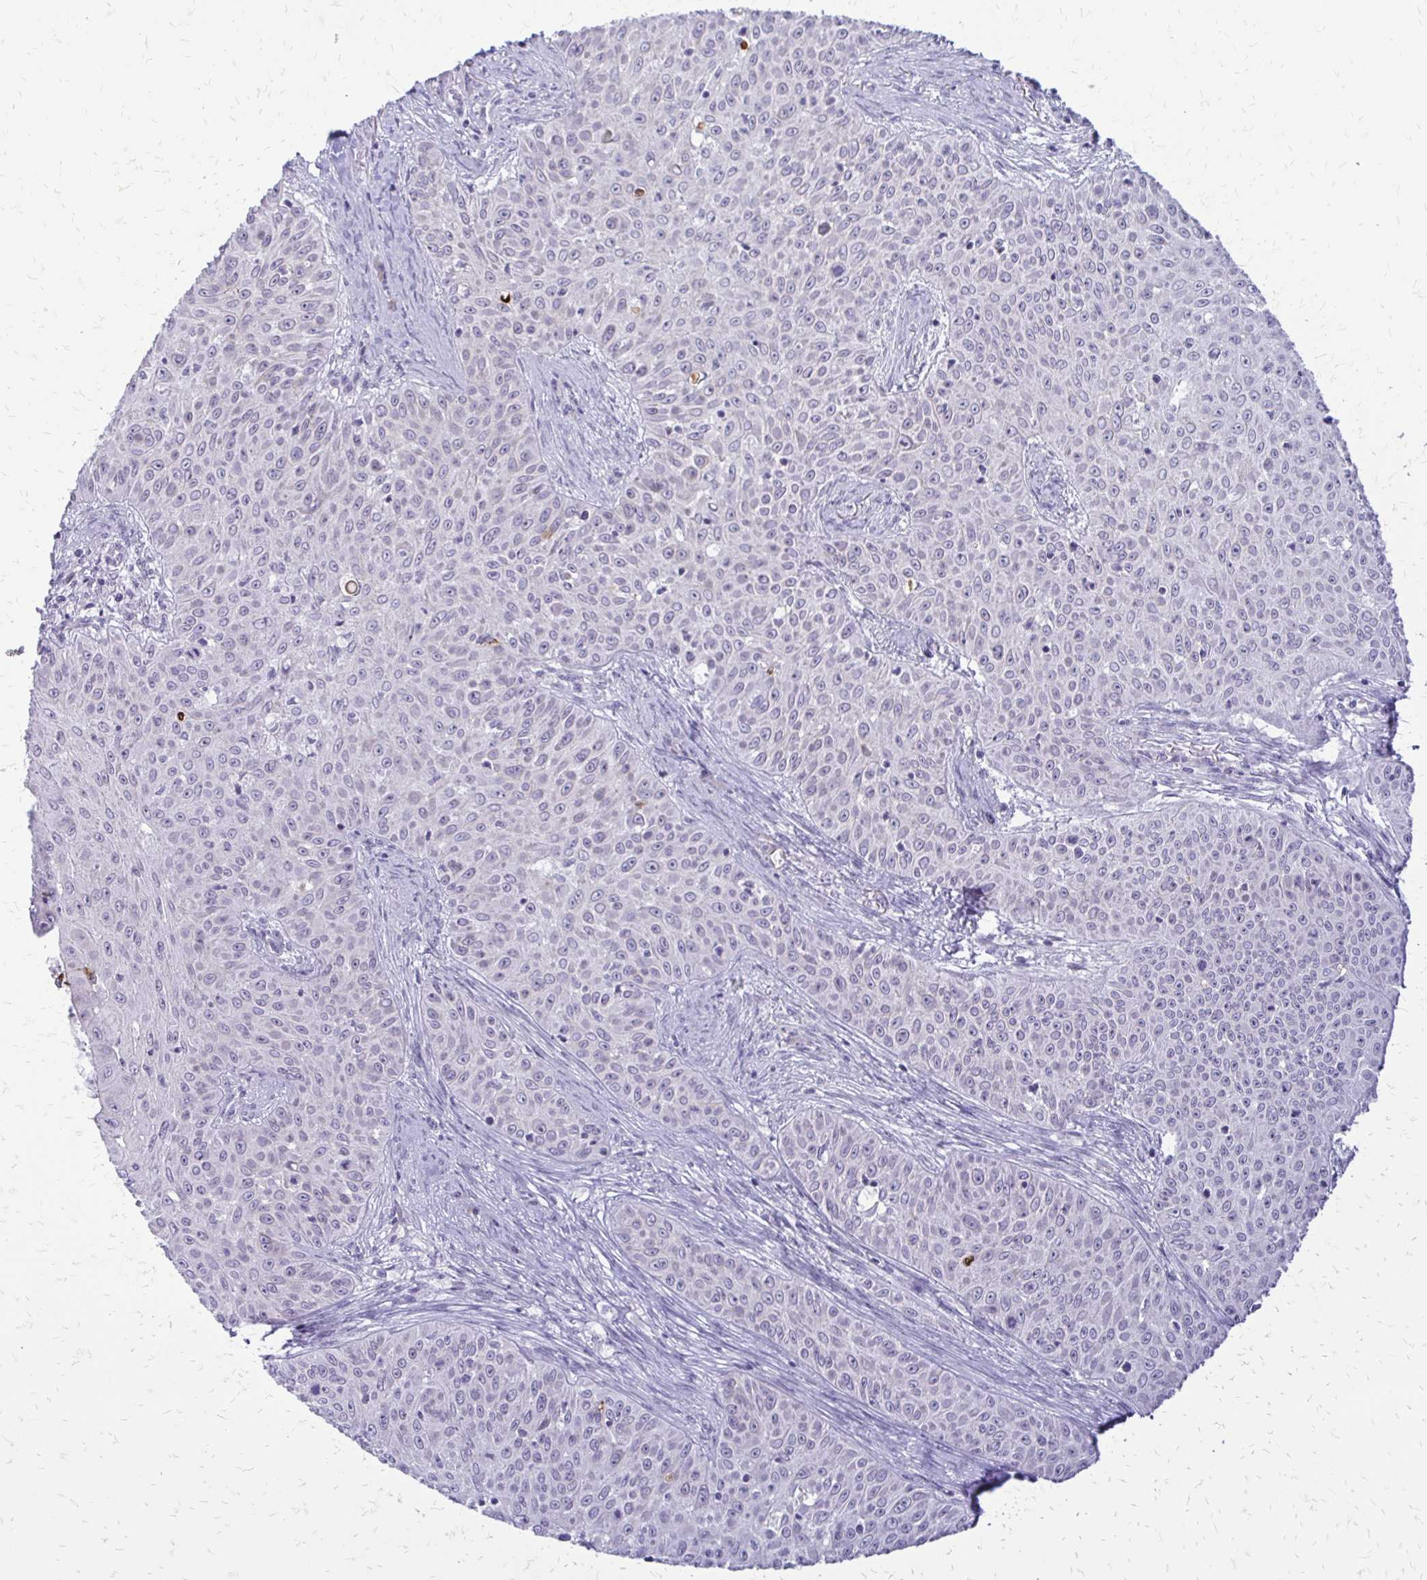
{"staining": {"intensity": "negative", "quantity": "none", "location": "none"}, "tissue": "skin cancer", "cell_type": "Tumor cells", "image_type": "cancer", "snomed": [{"axis": "morphology", "description": "Squamous cell carcinoma, NOS"}, {"axis": "topography", "description": "Skin"}], "caption": "Human skin cancer (squamous cell carcinoma) stained for a protein using immunohistochemistry (IHC) displays no positivity in tumor cells.", "gene": "EPYC", "patient": {"sex": "male", "age": 82}}